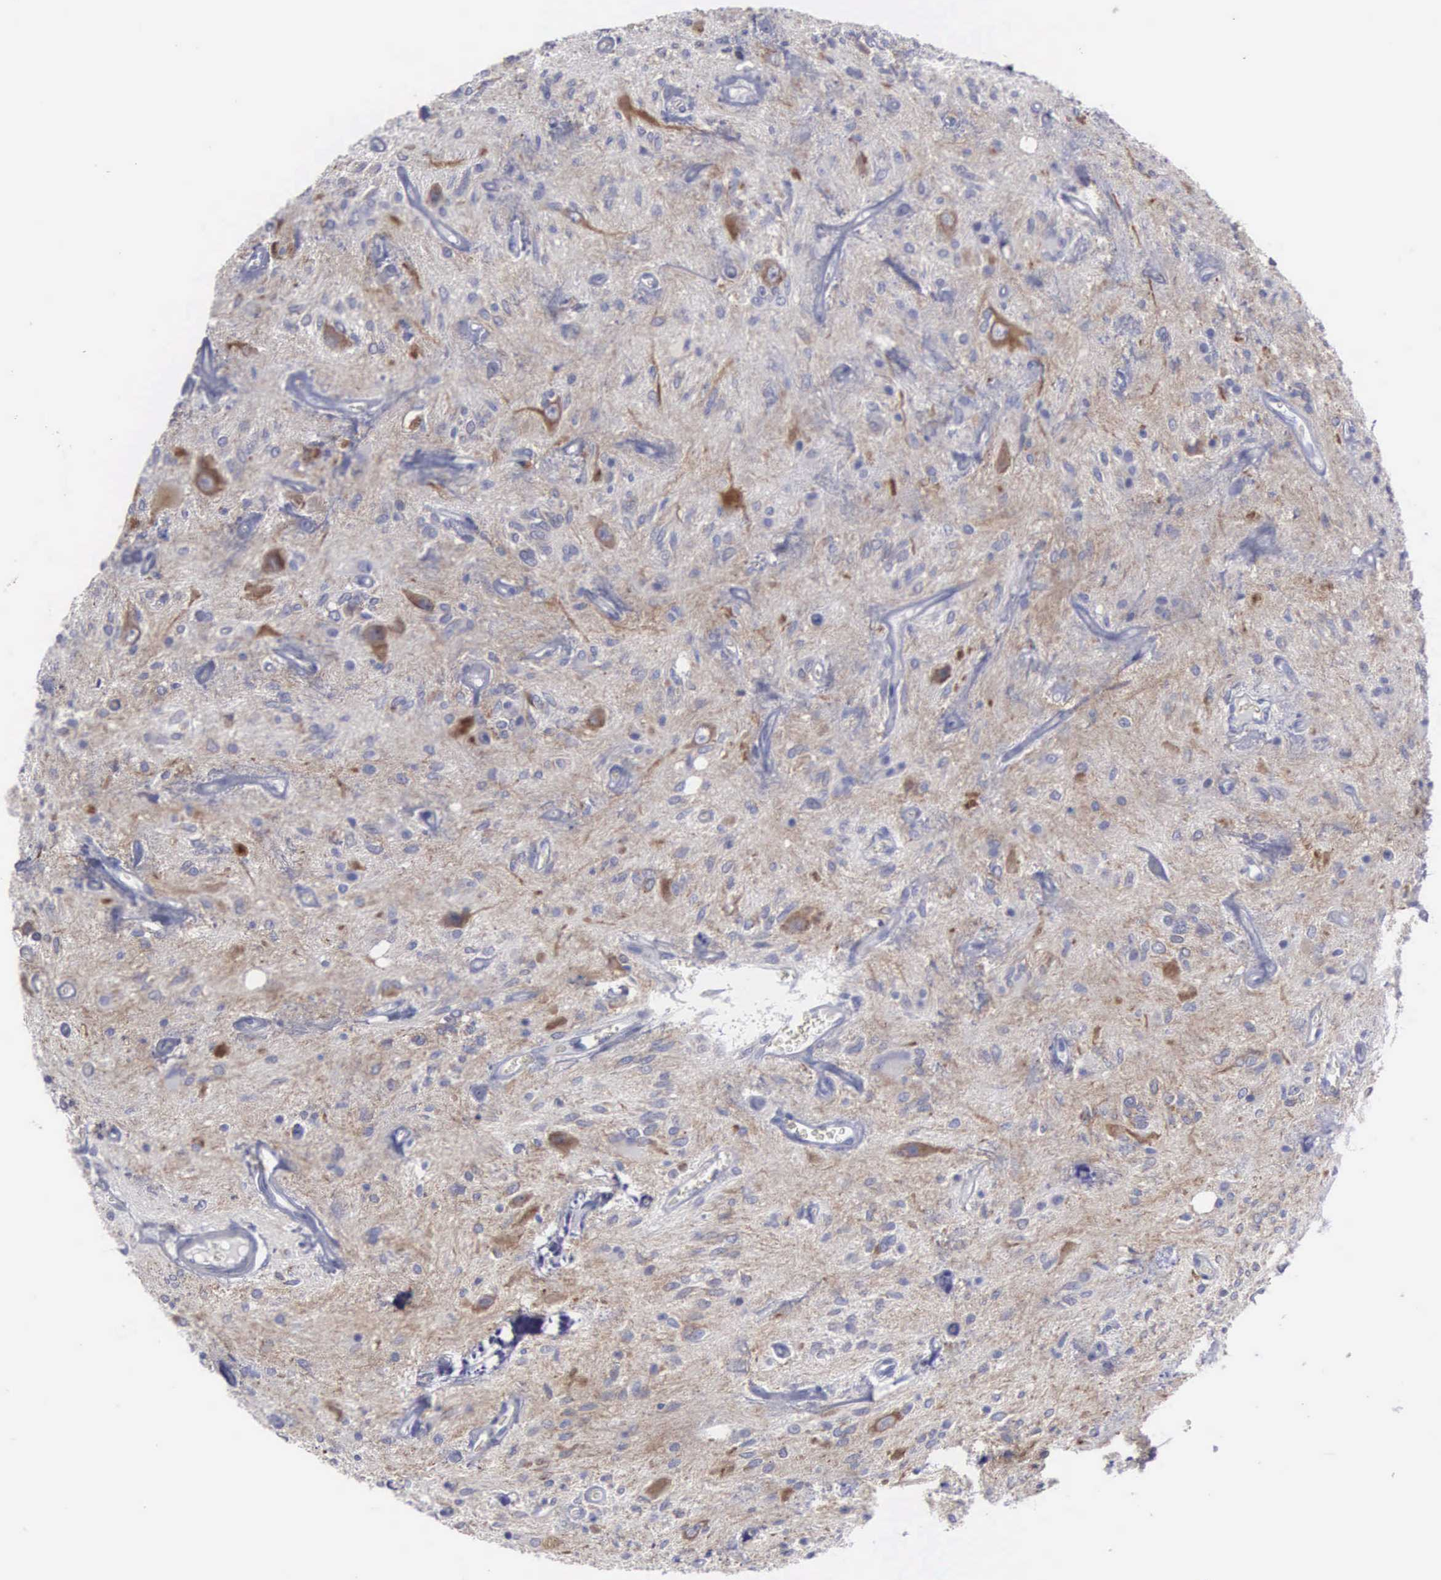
{"staining": {"intensity": "weak", "quantity": ">75%", "location": "cytoplasmic/membranous"}, "tissue": "glioma", "cell_type": "Tumor cells", "image_type": "cancer", "snomed": [{"axis": "morphology", "description": "Glioma, malignant, Low grade"}, {"axis": "topography", "description": "Brain"}], "caption": "Weak cytoplasmic/membranous protein positivity is appreciated in approximately >75% of tumor cells in malignant glioma (low-grade). (IHC, brightfield microscopy, high magnification).", "gene": "CEP170B", "patient": {"sex": "female", "age": 15}}